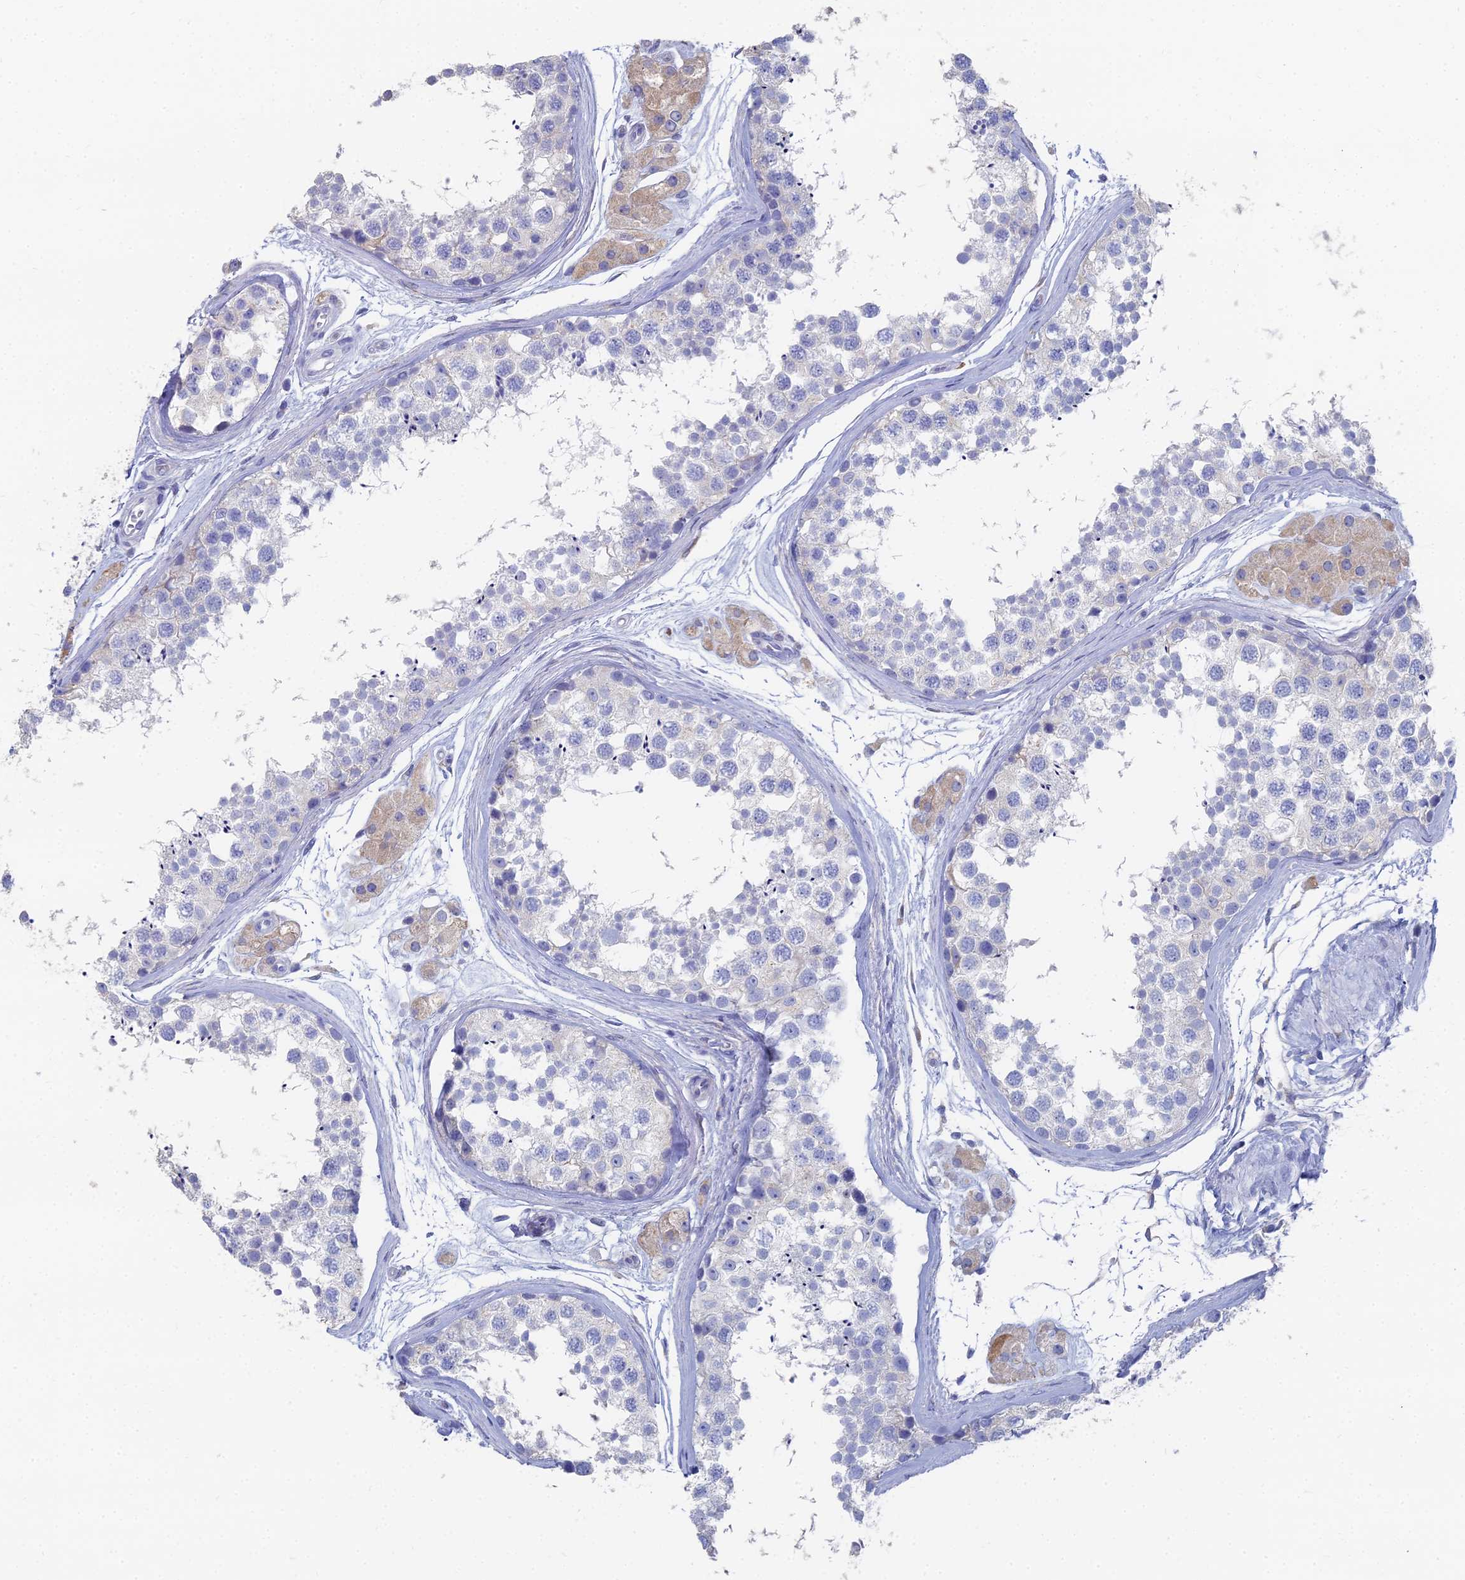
{"staining": {"intensity": "negative", "quantity": "none", "location": "none"}, "tissue": "testis", "cell_type": "Cells in seminiferous ducts", "image_type": "normal", "snomed": [{"axis": "morphology", "description": "Normal tissue, NOS"}, {"axis": "topography", "description": "Testis"}], "caption": "High magnification brightfield microscopy of benign testis stained with DAB (3,3'-diaminobenzidine) (brown) and counterstained with hematoxylin (blue): cells in seminiferous ducts show no significant positivity.", "gene": "TNNT3", "patient": {"sex": "male", "age": 56}}